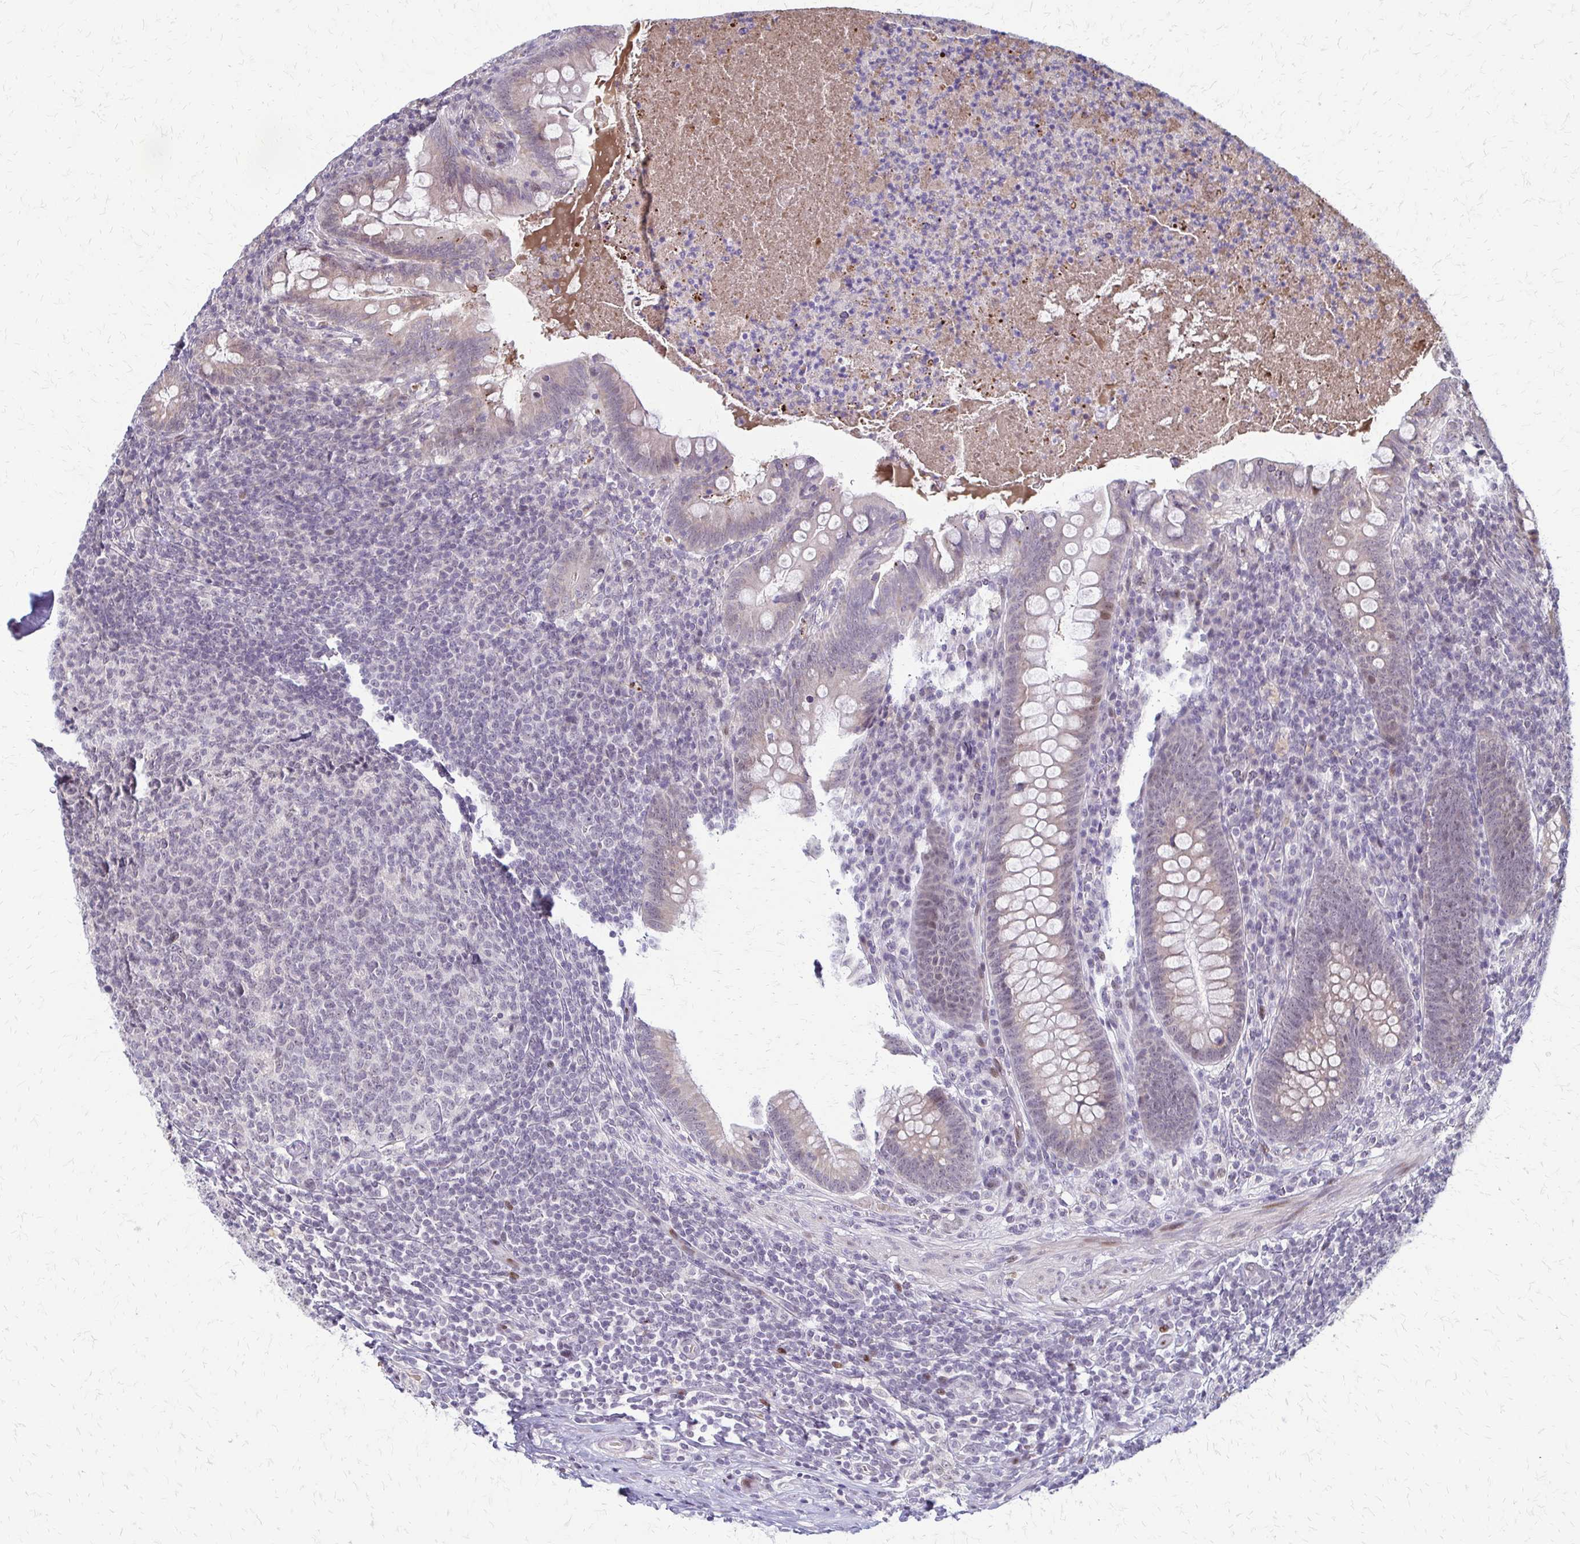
{"staining": {"intensity": "weak", "quantity": "25%-75%", "location": "cytoplasmic/membranous"}, "tissue": "appendix", "cell_type": "Glandular cells", "image_type": "normal", "snomed": [{"axis": "morphology", "description": "Normal tissue, NOS"}, {"axis": "topography", "description": "Appendix"}], "caption": "The image shows staining of benign appendix, revealing weak cytoplasmic/membranous protein staining (brown color) within glandular cells. (Brightfield microscopy of DAB IHC at high magnification).", "gene": "TRIR", "patient": {"sex": "male", "age": 47}}